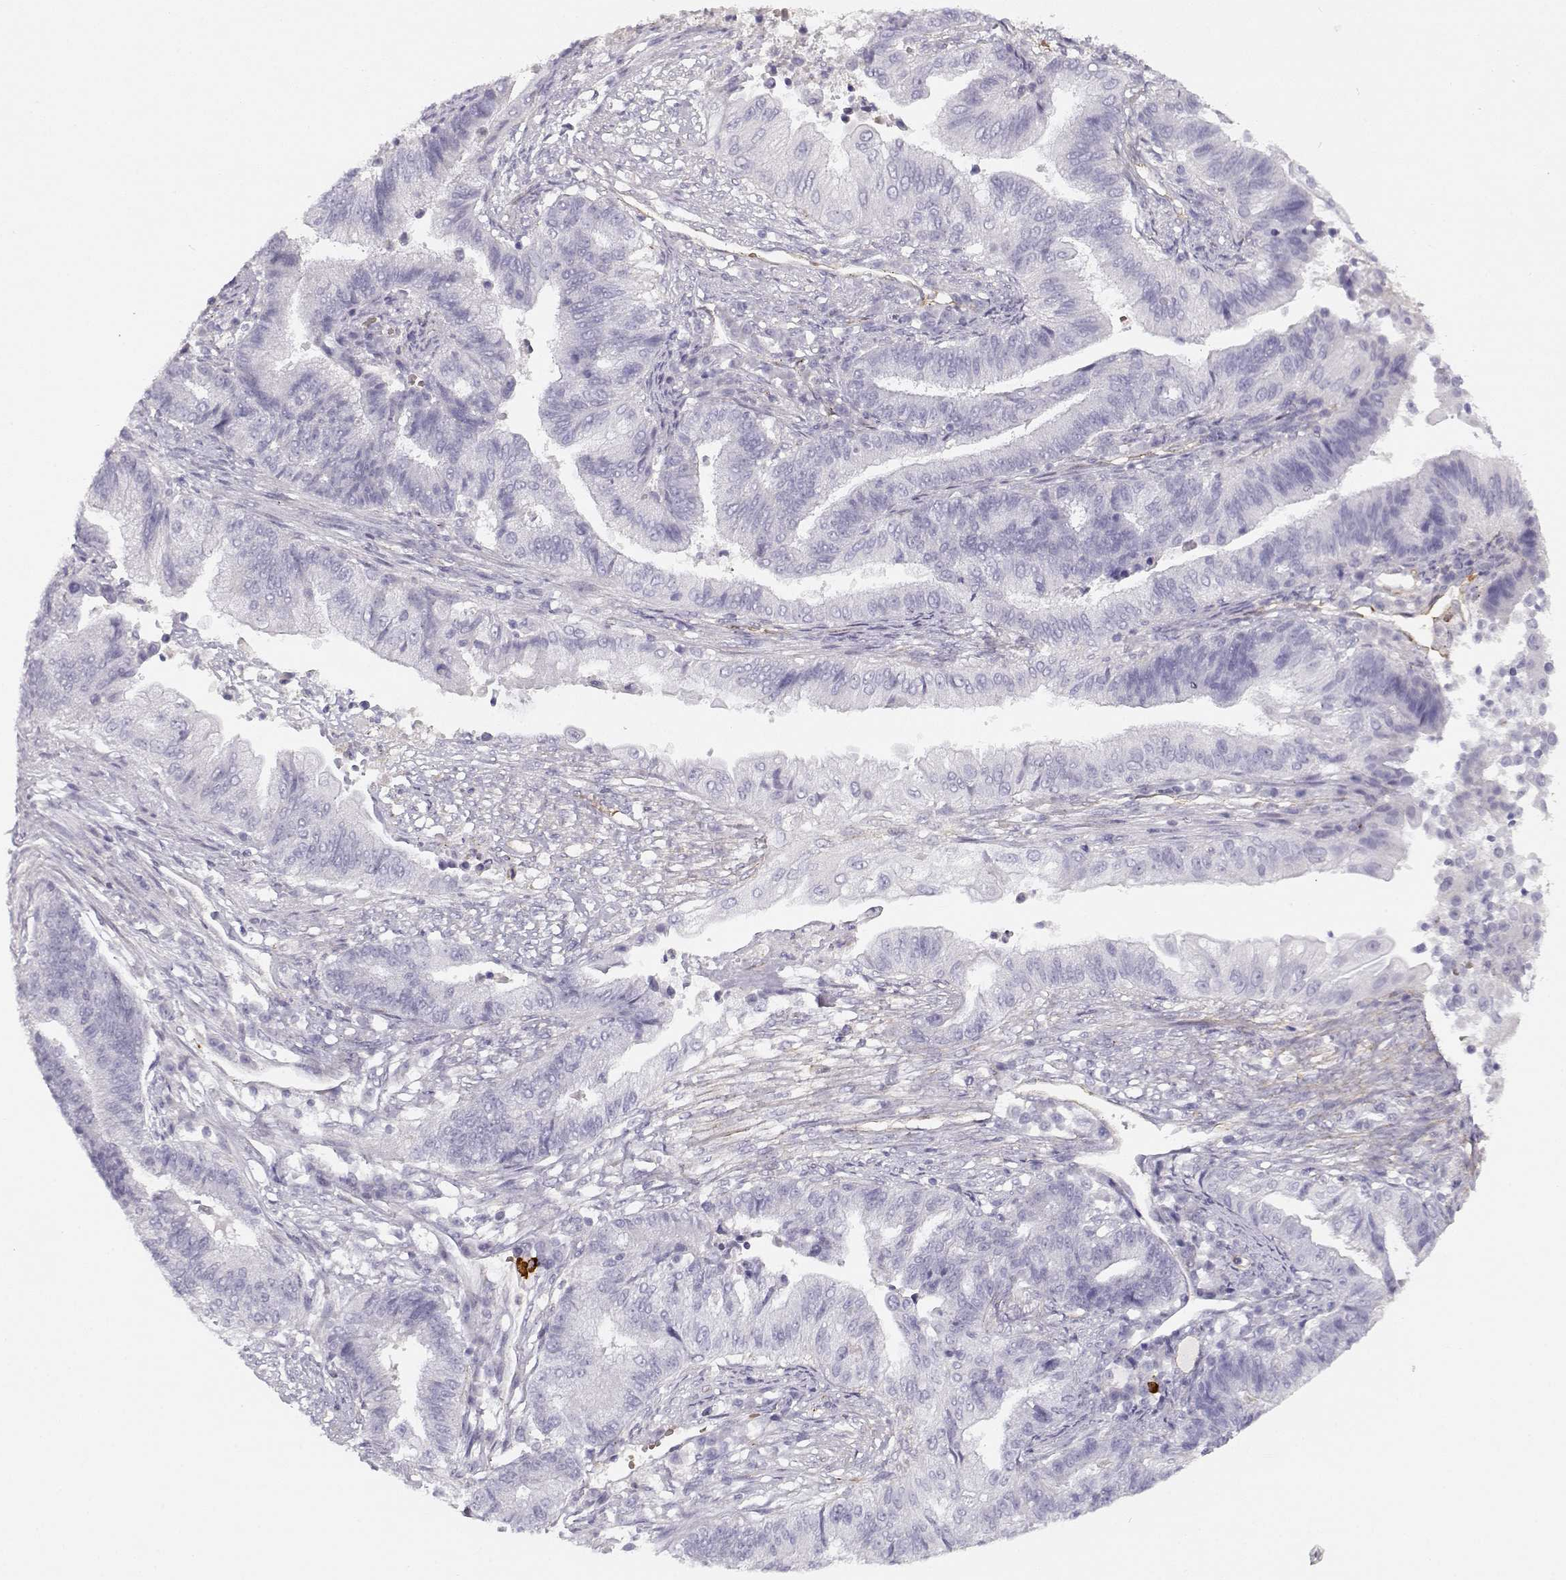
{"staining": {"intensity": "negative", "quantity": "none", "location": "none"}, "tissue": "endometrial cancer", "cell_type": "Tumor cells", "image_type": "cancer", "snomed": [{"axis": "morphology", "description": "Adenocarcinoma, NOS"}, {"axis": "topography", "description": "Uterus"}, {"axis": "topography", "description": "Endometrium"}], "caption": "Endometrial adenocarcinoma stained for a protein using immunohistochemistry (IHC) reveals no positivity tumor cells.", "gene": "MYO1A", "patient": {"sex": "female", "age": 54}}